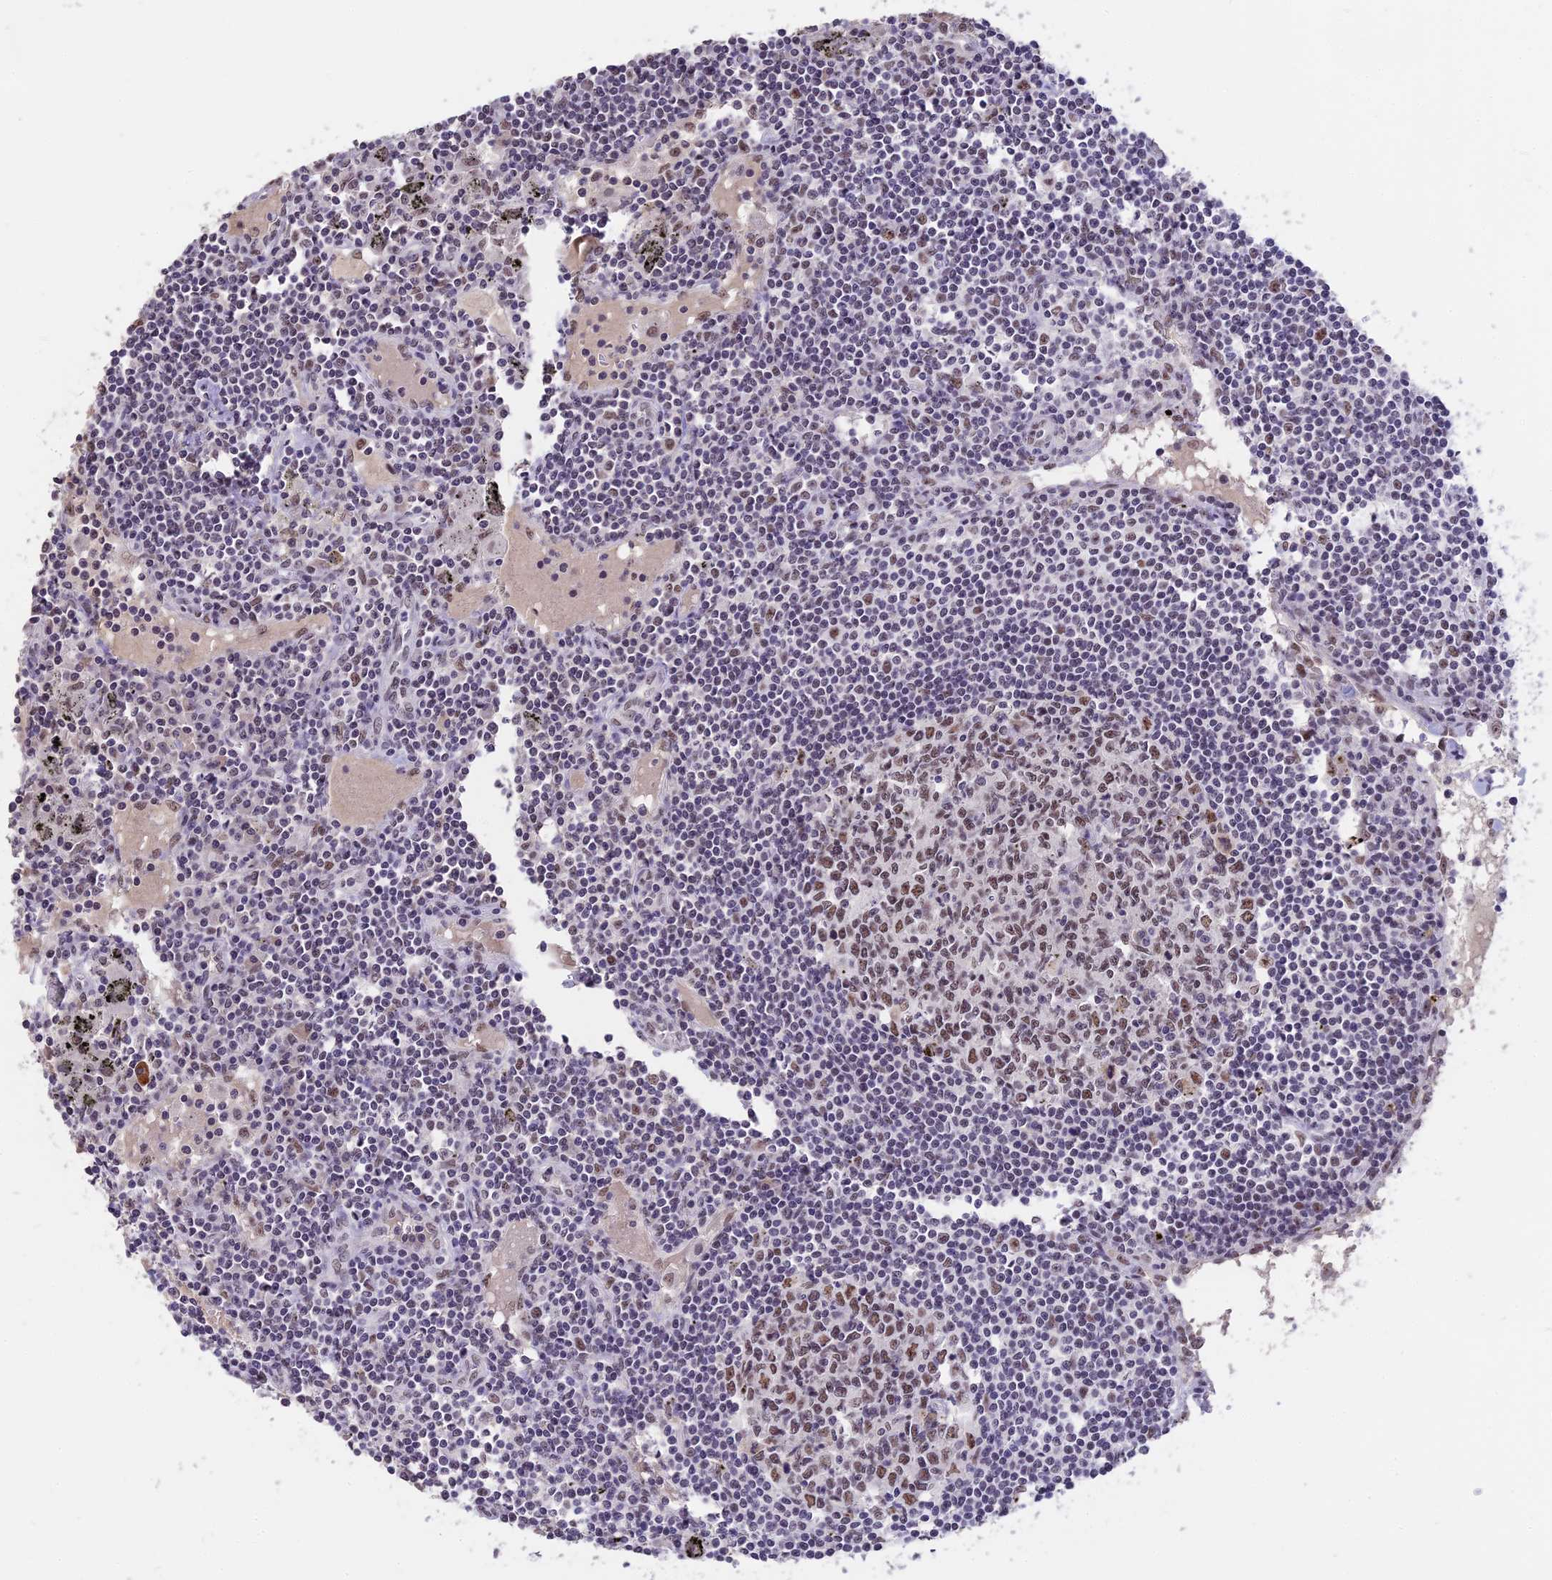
{"staining": {"intensity": "moderate", "quantity": ">75%", "location": "nuclear"}, "tissue": "lymph node", "cell_type": "Germinal center cells", "image_type": "normal", "snomed": [{"axis": "morphology", "description": "Normal tissue, NOS"}, {"axis": "topography", "description": "Lymph node"}], "caption": "DAB immunohistochemical staining of benign lymph node shows moderate nuclear protein staining in approximately >75% of germinal center cells. The protein is shown in brown color, while the nuclei are stained blue.", "gene": "SETD2", "patient": {"sex": "male", "age": 74}}